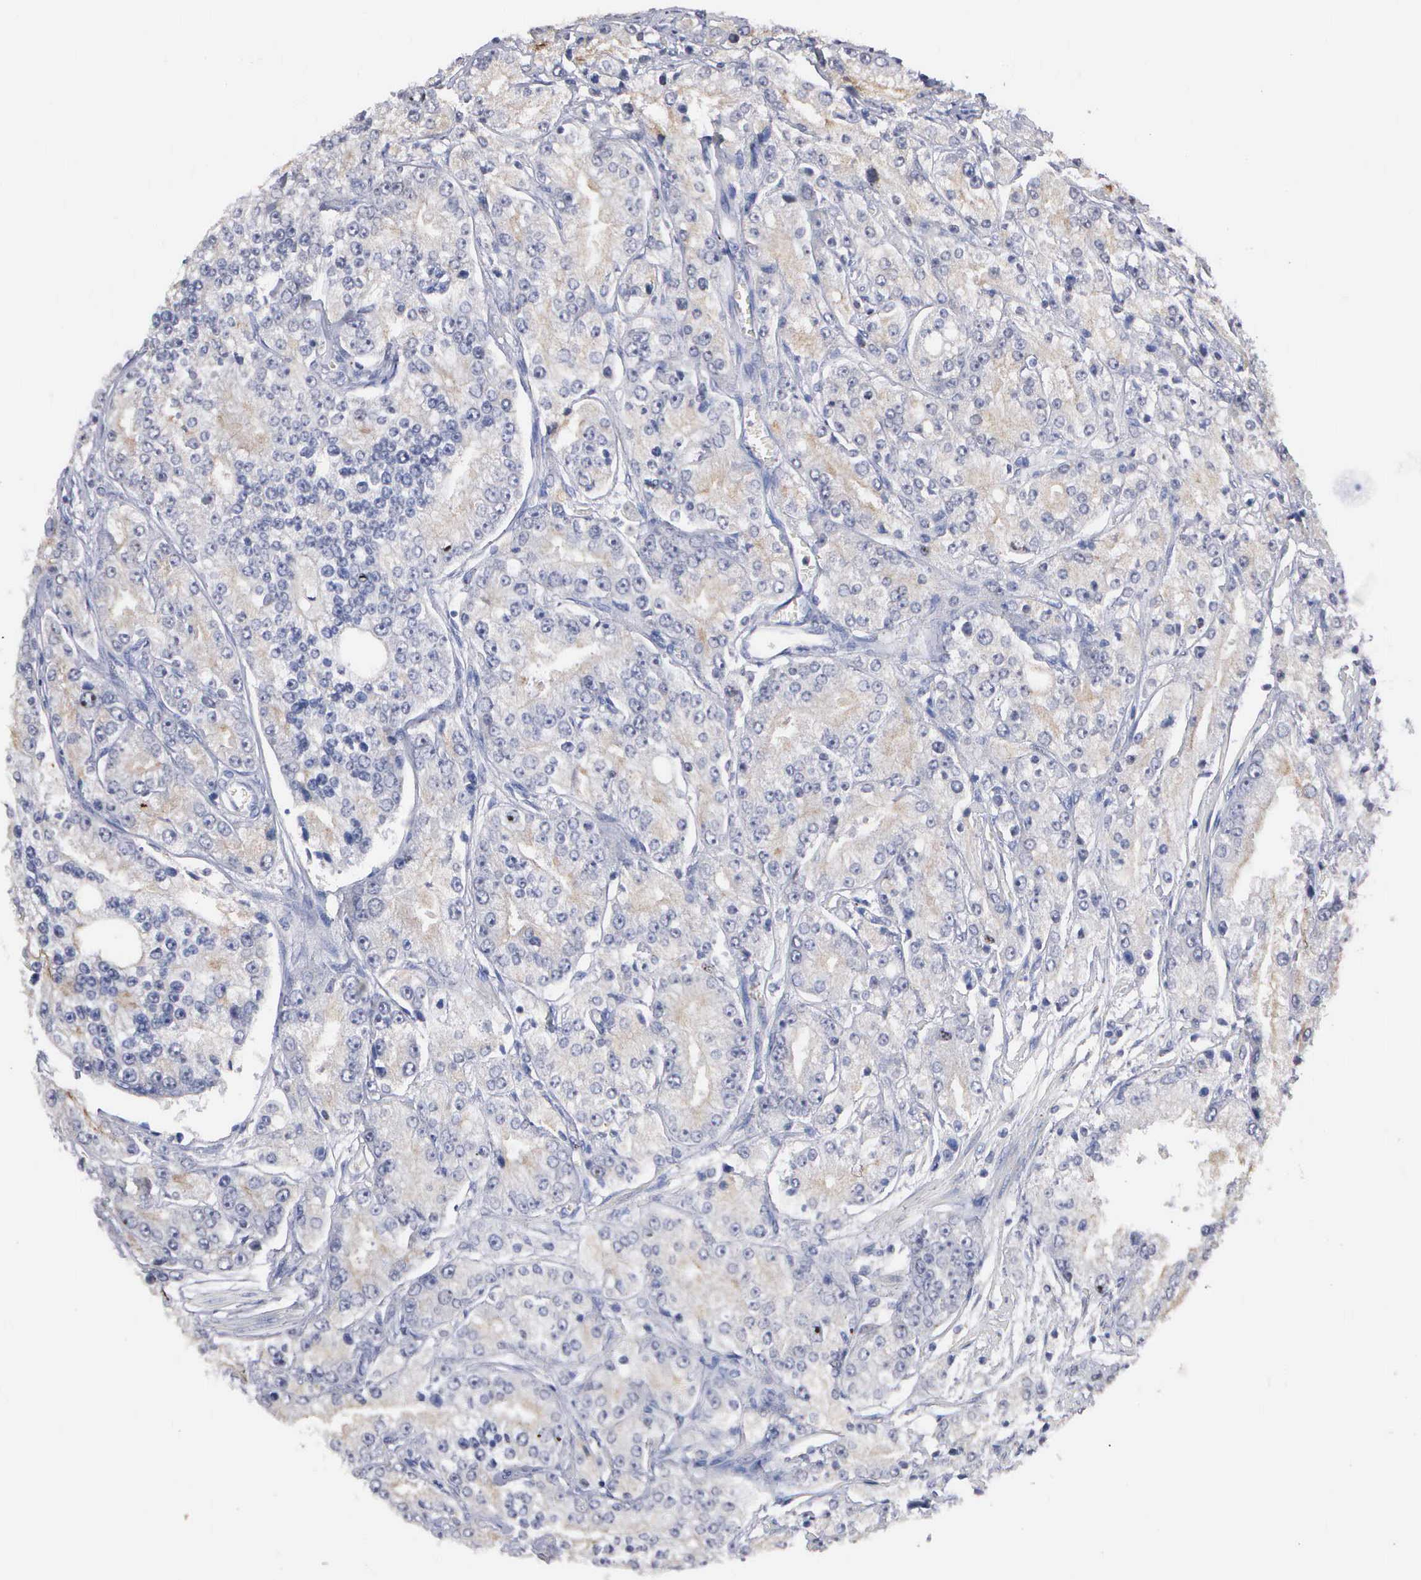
{"staining": {"intensity": "weak", "quantity": "<25%", "location": "cytoplasmic/membranous"}, "tissue": "prostate cancer", "cell_type": "Tumor cells", "image_type": "cancer", "snomed": [{"axis": "morphology", "description": "Adenocarcinoma, Medium grade"}, {"axis": "topography", "description": "Prostate"}], "caption": "Immunohistochemistry (IHC) histopathology image of neoplastic tissue: prostate cancer (medium-grade adenocarcinoma) stained with DAB (3,3'-diaminobenzidine) reveals no significant protein expression in tumor cells.", "gene": "KDM6A", "patient": {"sex": "male", "age": 72}}